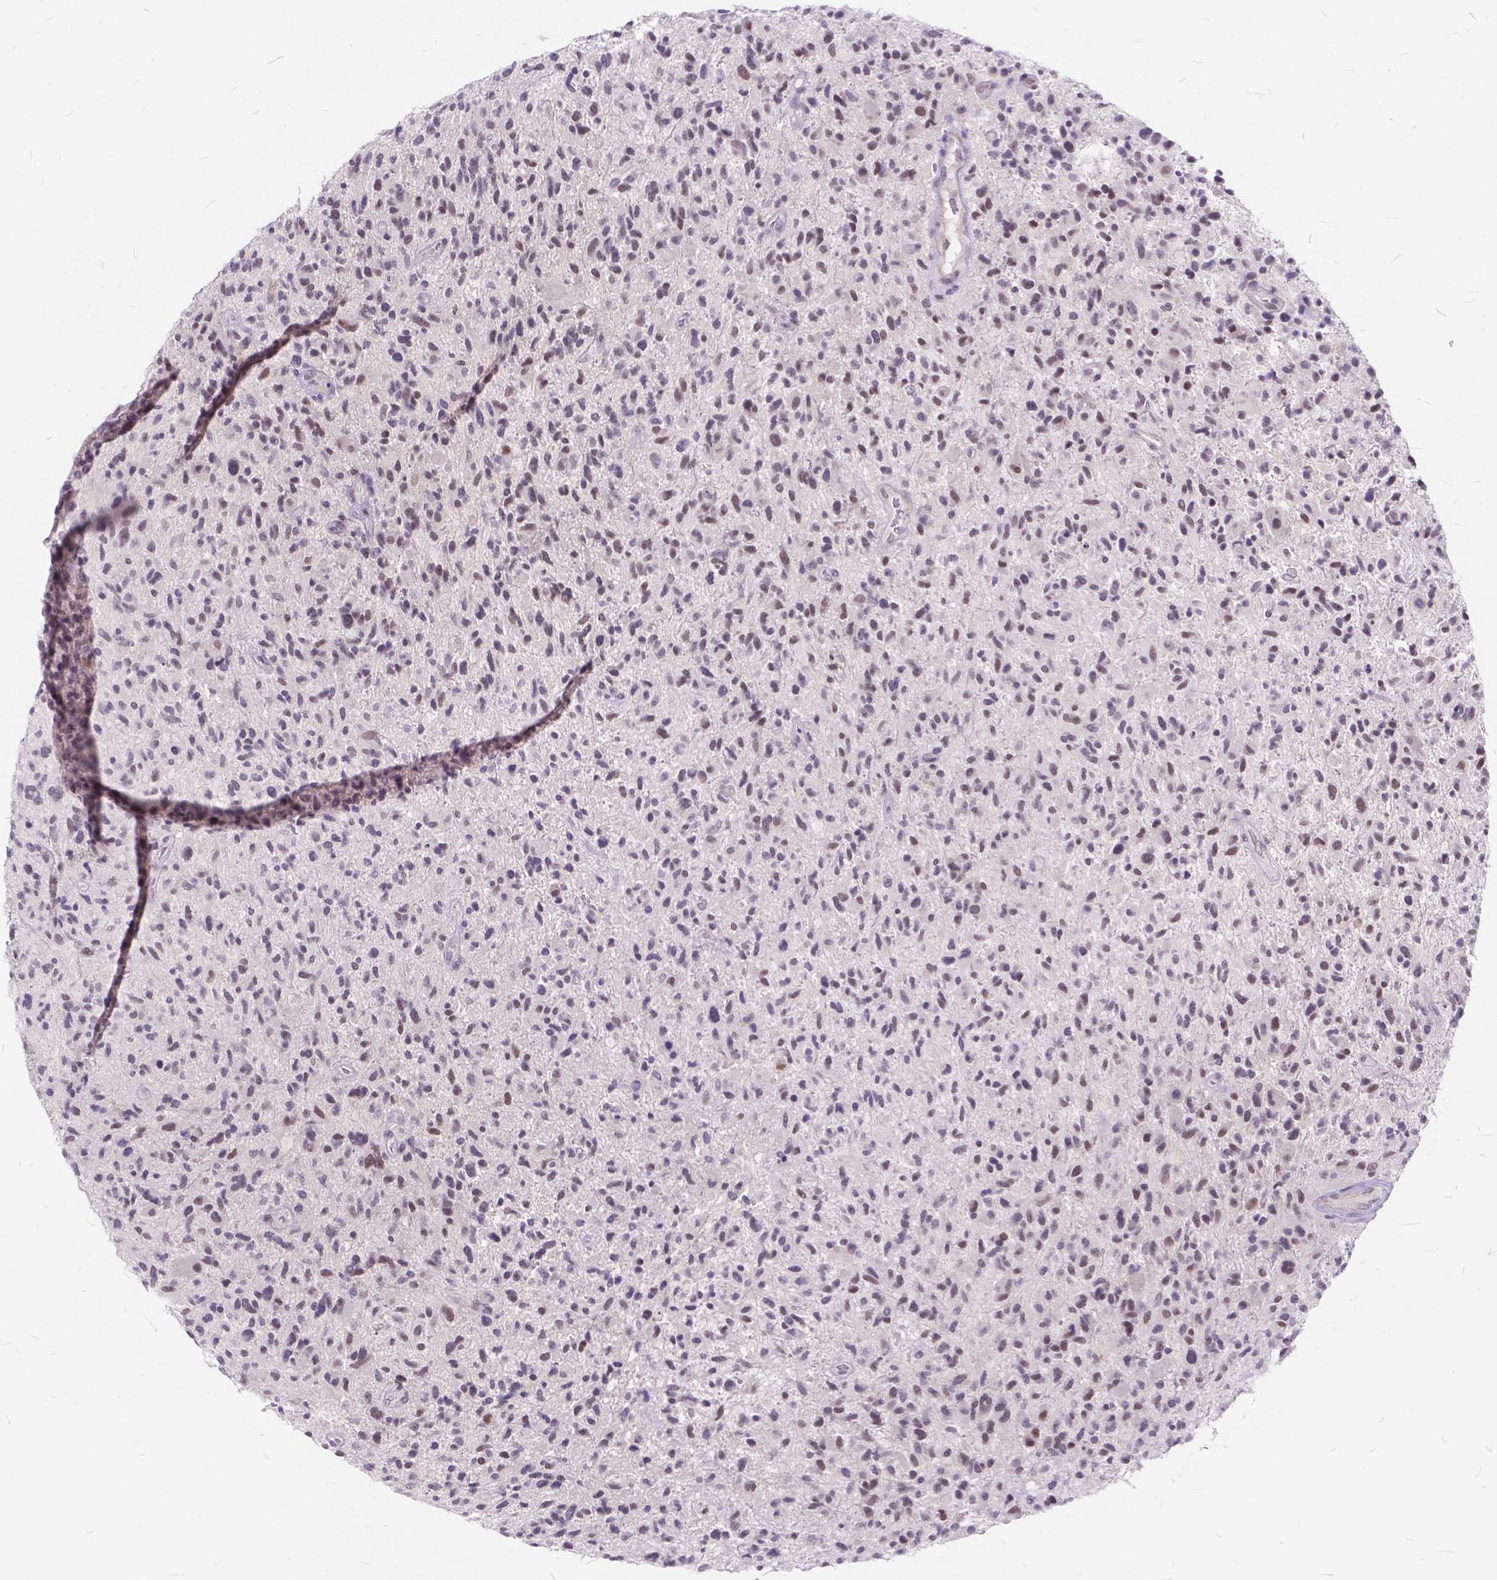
{"staining": {"intensity": "negative", "quantity": "none", "location": "none"}, "tissue": "glioma", "cell_type": "Tumor cells", "image_type": "cancer", "snomed": [{"axis": "morphology", "description": "Glioma, malignant, High grade"}, {"axis": "topography", "description": "Brain"}], "caption": "High magnification brightfield microscopy of malignant high-grade glioma stained with DAB (brown) and counterstained with hematoxylin (blue): tumor cells show no significant positivity.", "gene": "MAN2C1", "patient": {"sex": "male", "age": 47}}